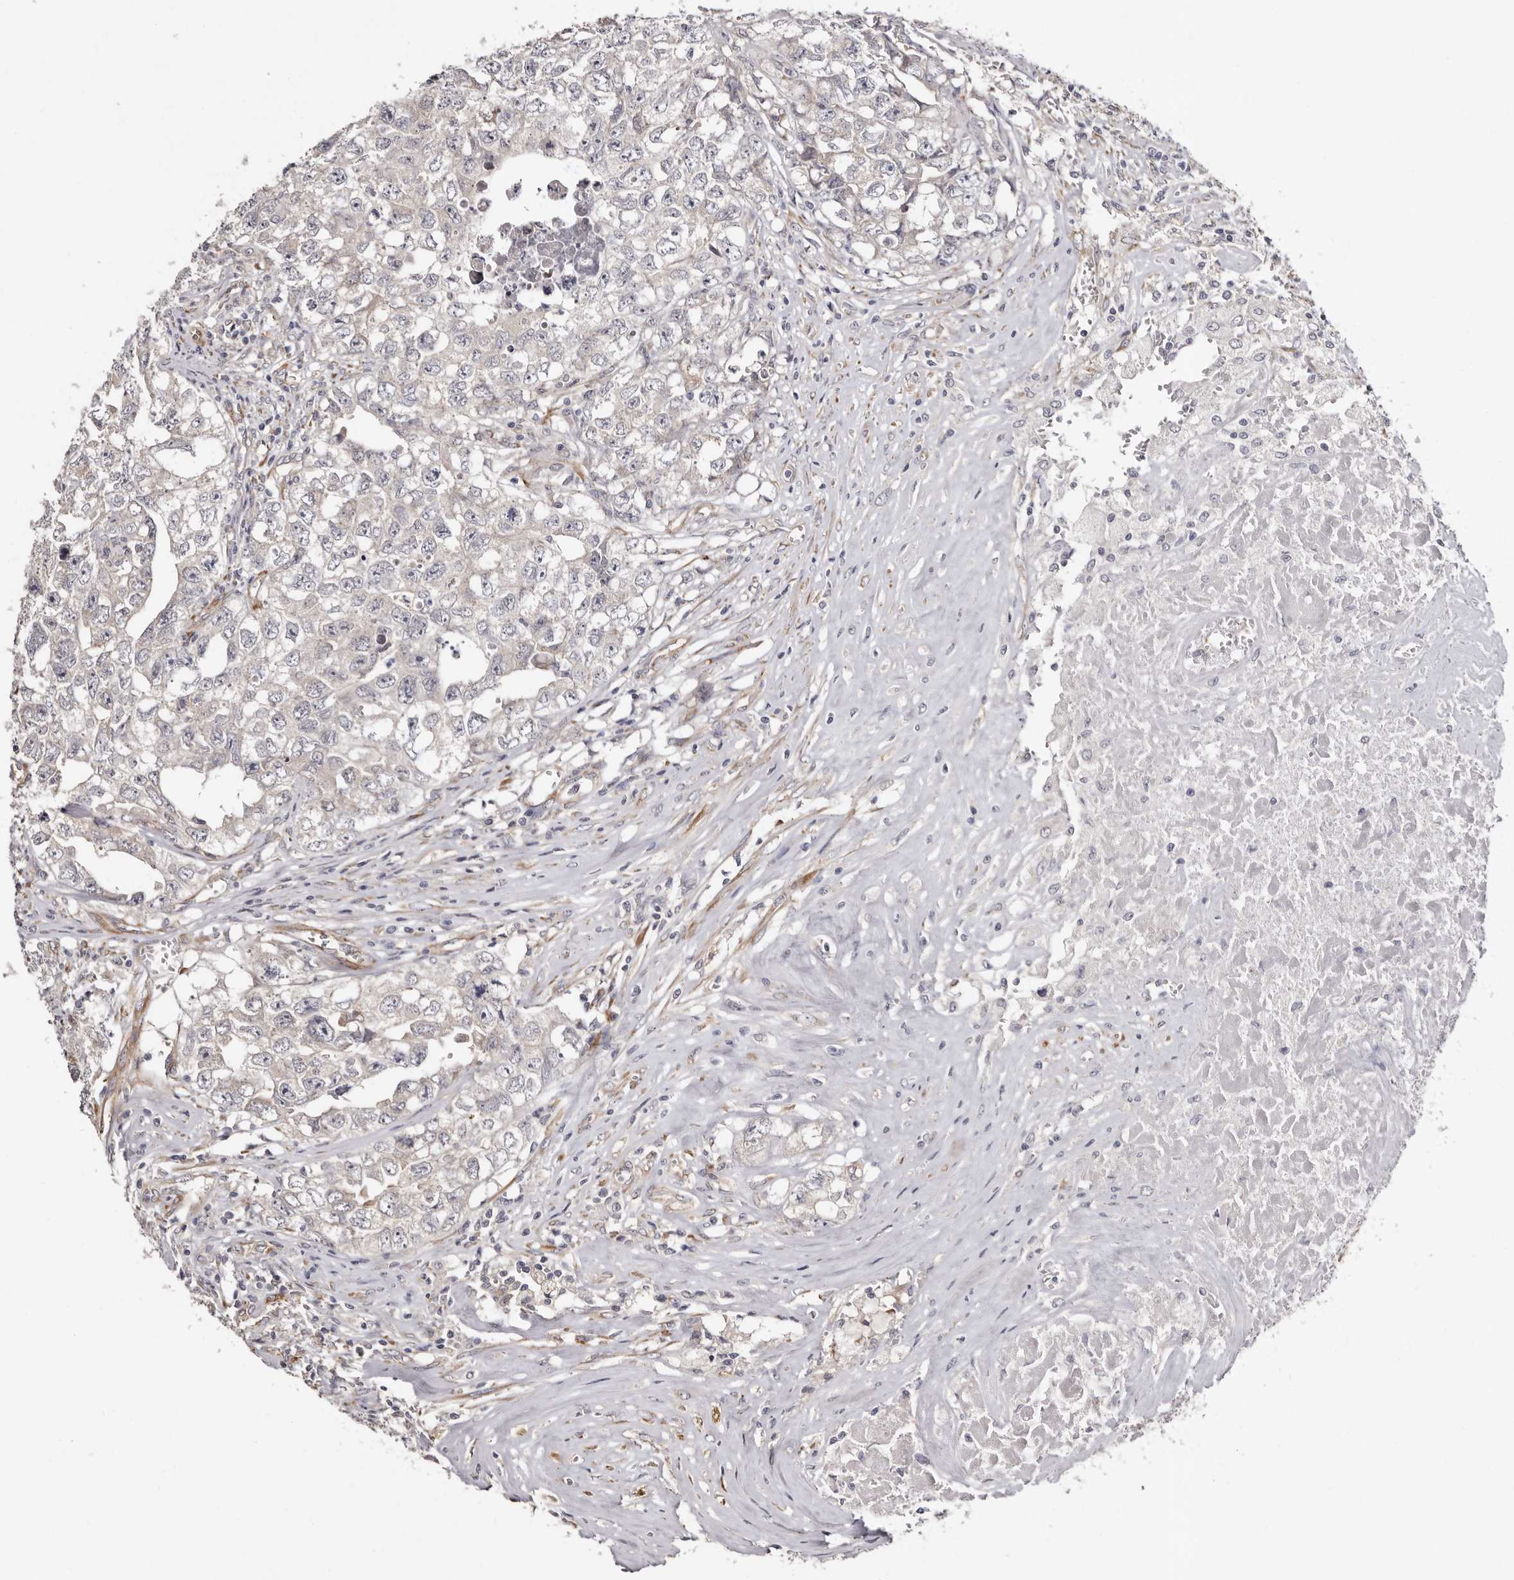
{"staining": {"intensity": "negative", "quantity": "none", "location": "none"}, "tissue": "testis cancer", "cell_type": "Tumor cells", "image_type": "cancer", "snomed": [{"axis": "morphology", "description": "Seminoma, NOS"}, {"axis": "morphology", "description": "Carcinoma, Embryonal, NOS"}, {"axis": "topography", "description": "Testis"}], "caption": "High power microscopy micrograph of an IHC micrograph of testis cancer, revealing no significant positivity in tumor cells.", "gene": "TBC1D22B", "patient": {"sex": "male", "age": 43}}